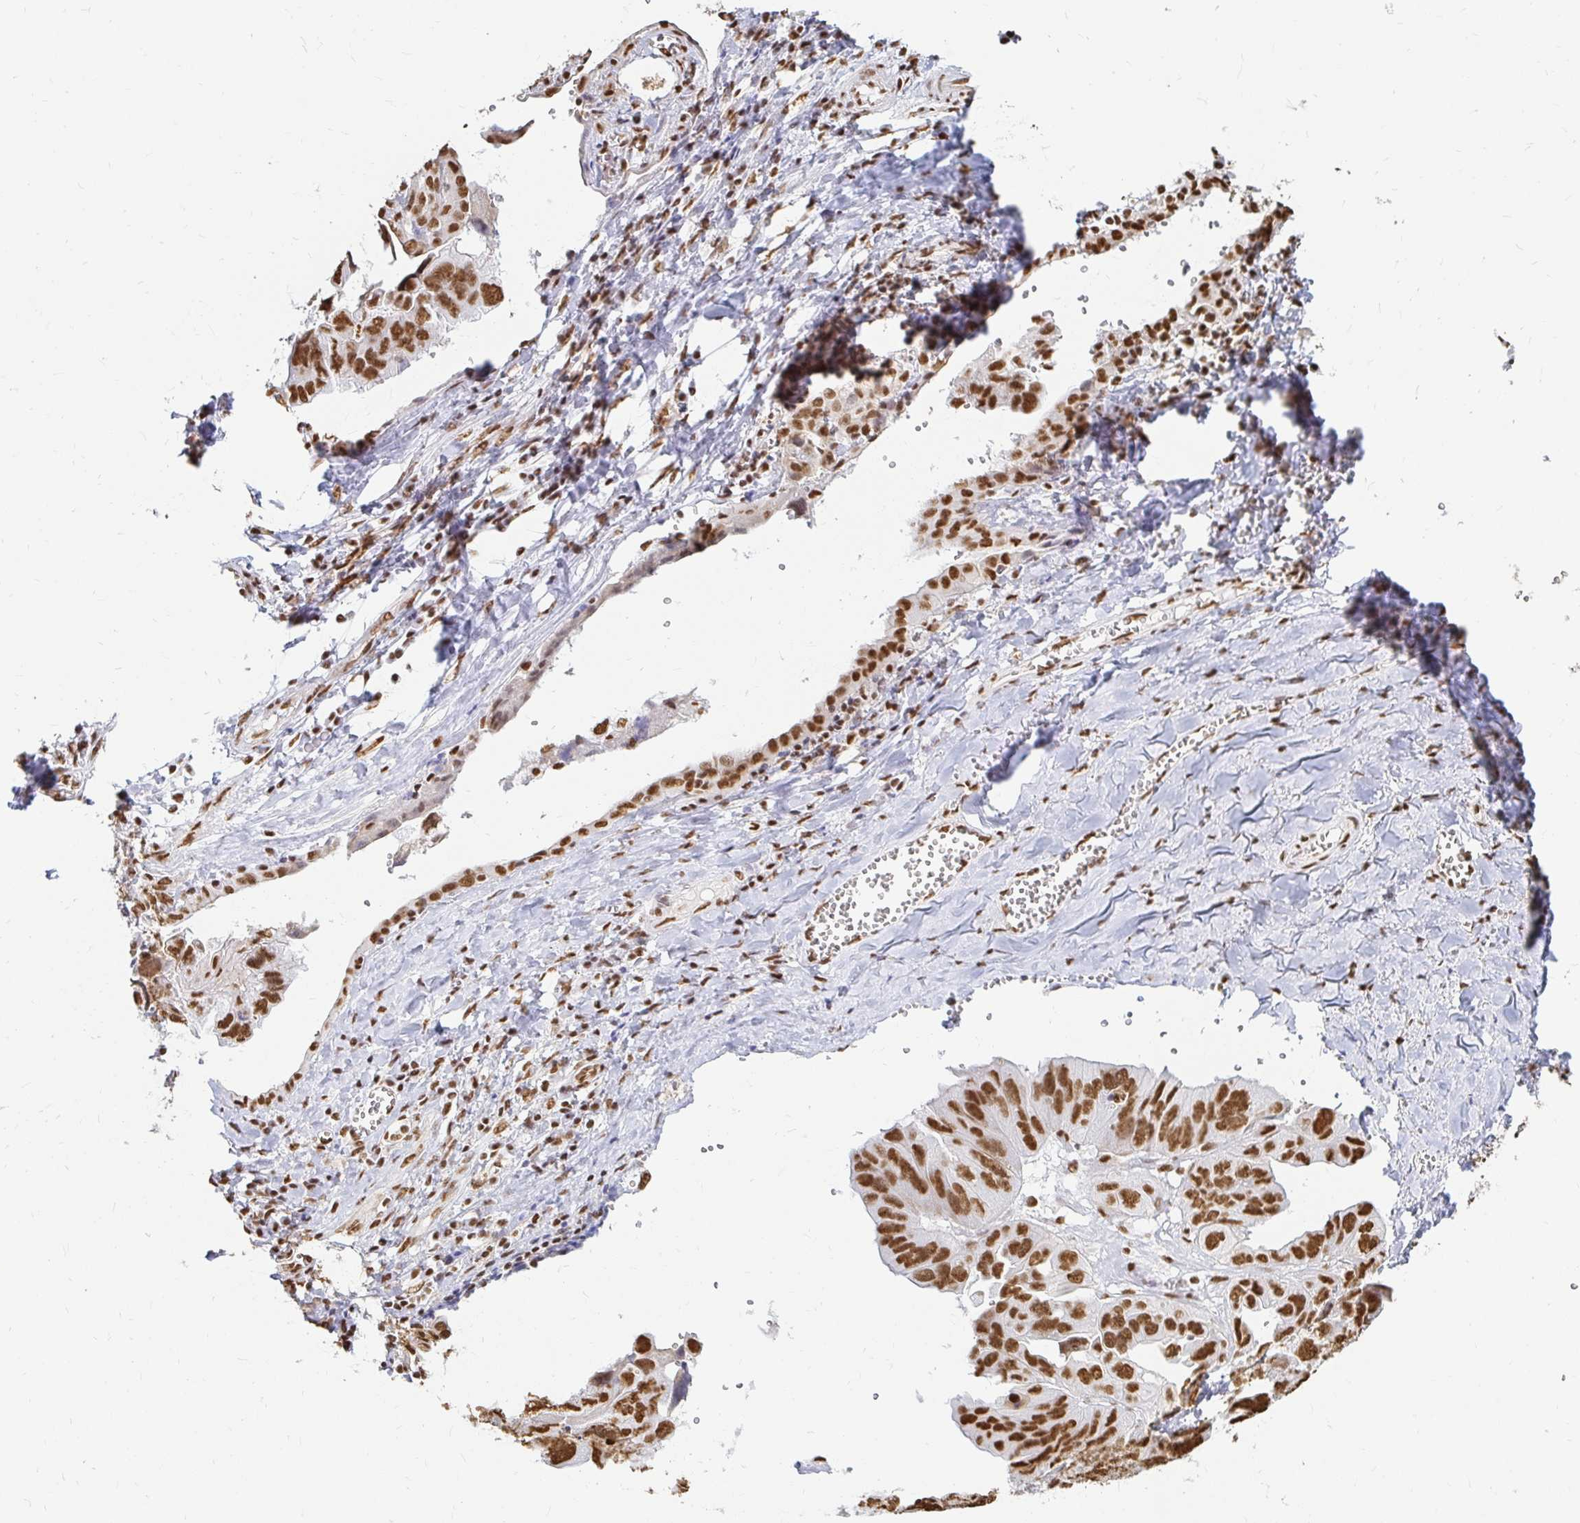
{"staining": {"intensity": "strong", "quantity": ">75%", "location": "nuclear"}, "tissue": "ovarian cancer", "cell_type": "Tumor cells", "image_type": "cancer", "snomed": [{"axis": "morphology", "description": "Cystadenocarcinoma, serous, NOS"}, {"axis": "topography", "description": "Ovary"}], "caption": "Immunohistochemistry (IHC) of human serous cystadenocarcinoma (ovarian) shows high levels of strong nuclear expression in about >75% of tumor cells. Nuclei are stained in blue.", "gene": "HNRNPU", "patient": {"sex": "female", "age": 79}}